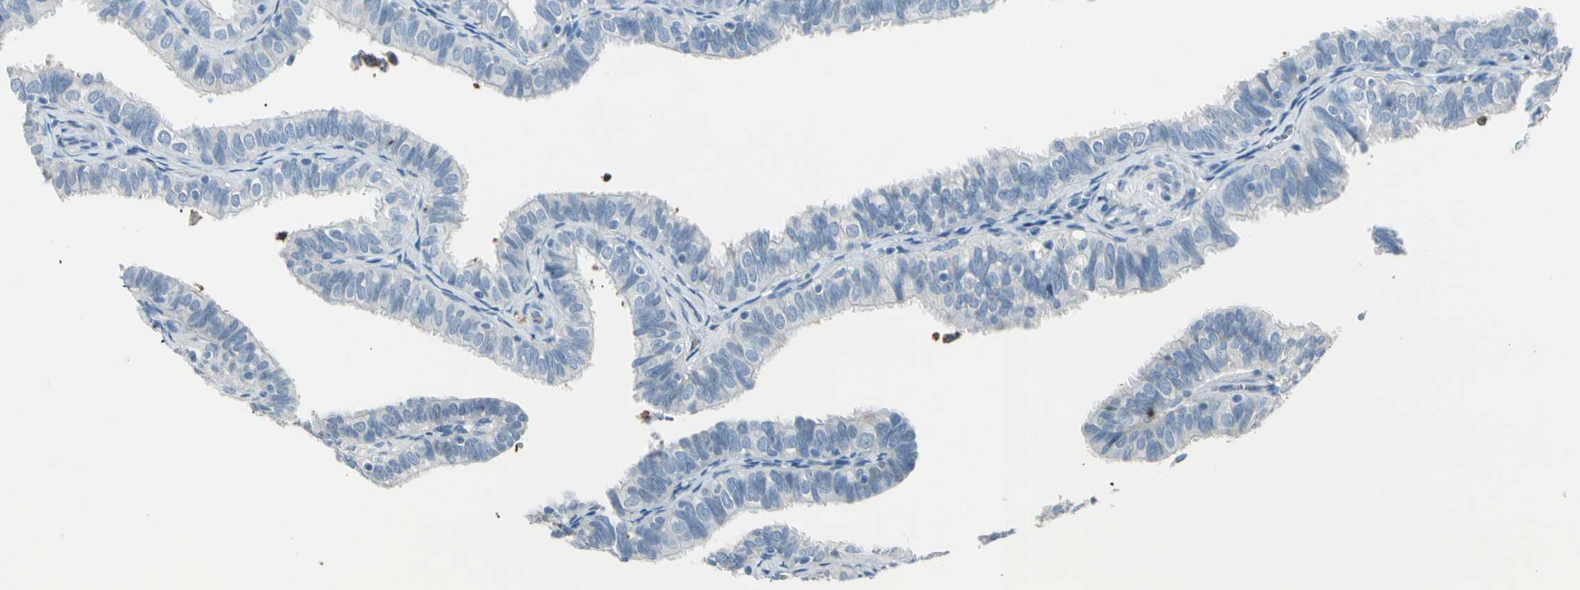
{"staining": {"intensity": "negative", "quantity": "none", "location": "none"}, "tissue": "fallopian tube", "cell_type": "Glandular cells", "image_type": "normal", "snomed": [{"axis": "morphology", "description": "Normal tissue, NOS"}, {"axis": "topography", "description": "Fallopian tube"}], "caption": "The image exhibits no staining of glandular cells in benign fallopian tube.", "gene": "SERPIND1", "patient": {"sex": "female", "age": 46}}